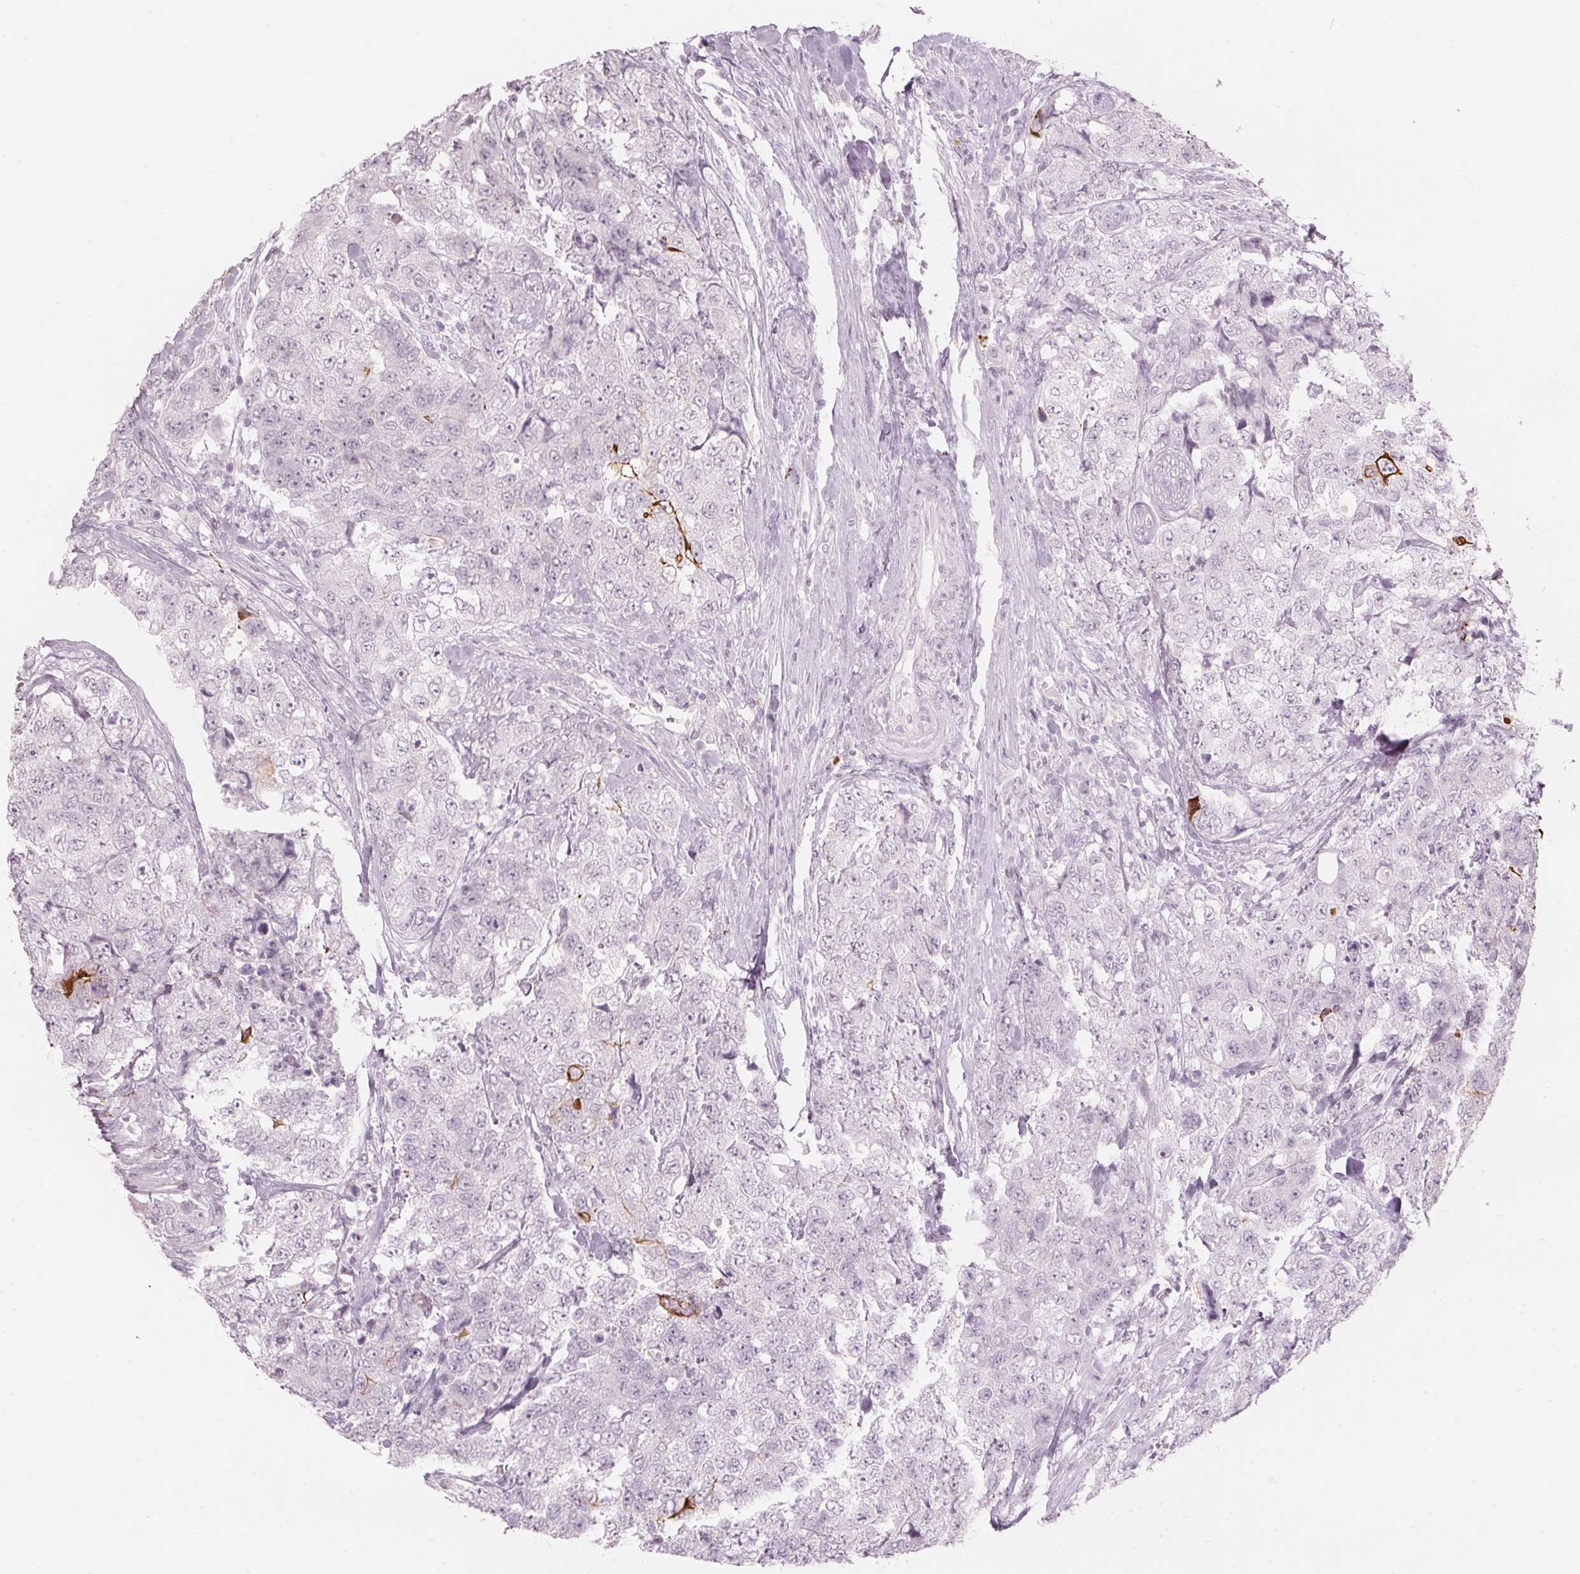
{"staining": {"intensity": "negative", "quantity": "none", "location": "none"}, "tissue": "urothelial cancer", "cell_type": "Tumor cells", "image_type": "cancer", "snomed": [{"axis": "morphology", "description": "Urothelial carcinoma, High grade"}, {"axis": "topography", "description": "Urinary bladder"}], "caption": "Tumor cells are negative for protein expression in human urothelial carcinoma (high-grade).", "gene": "SCTR", "patient": {"sex": "female", "age": 78}}